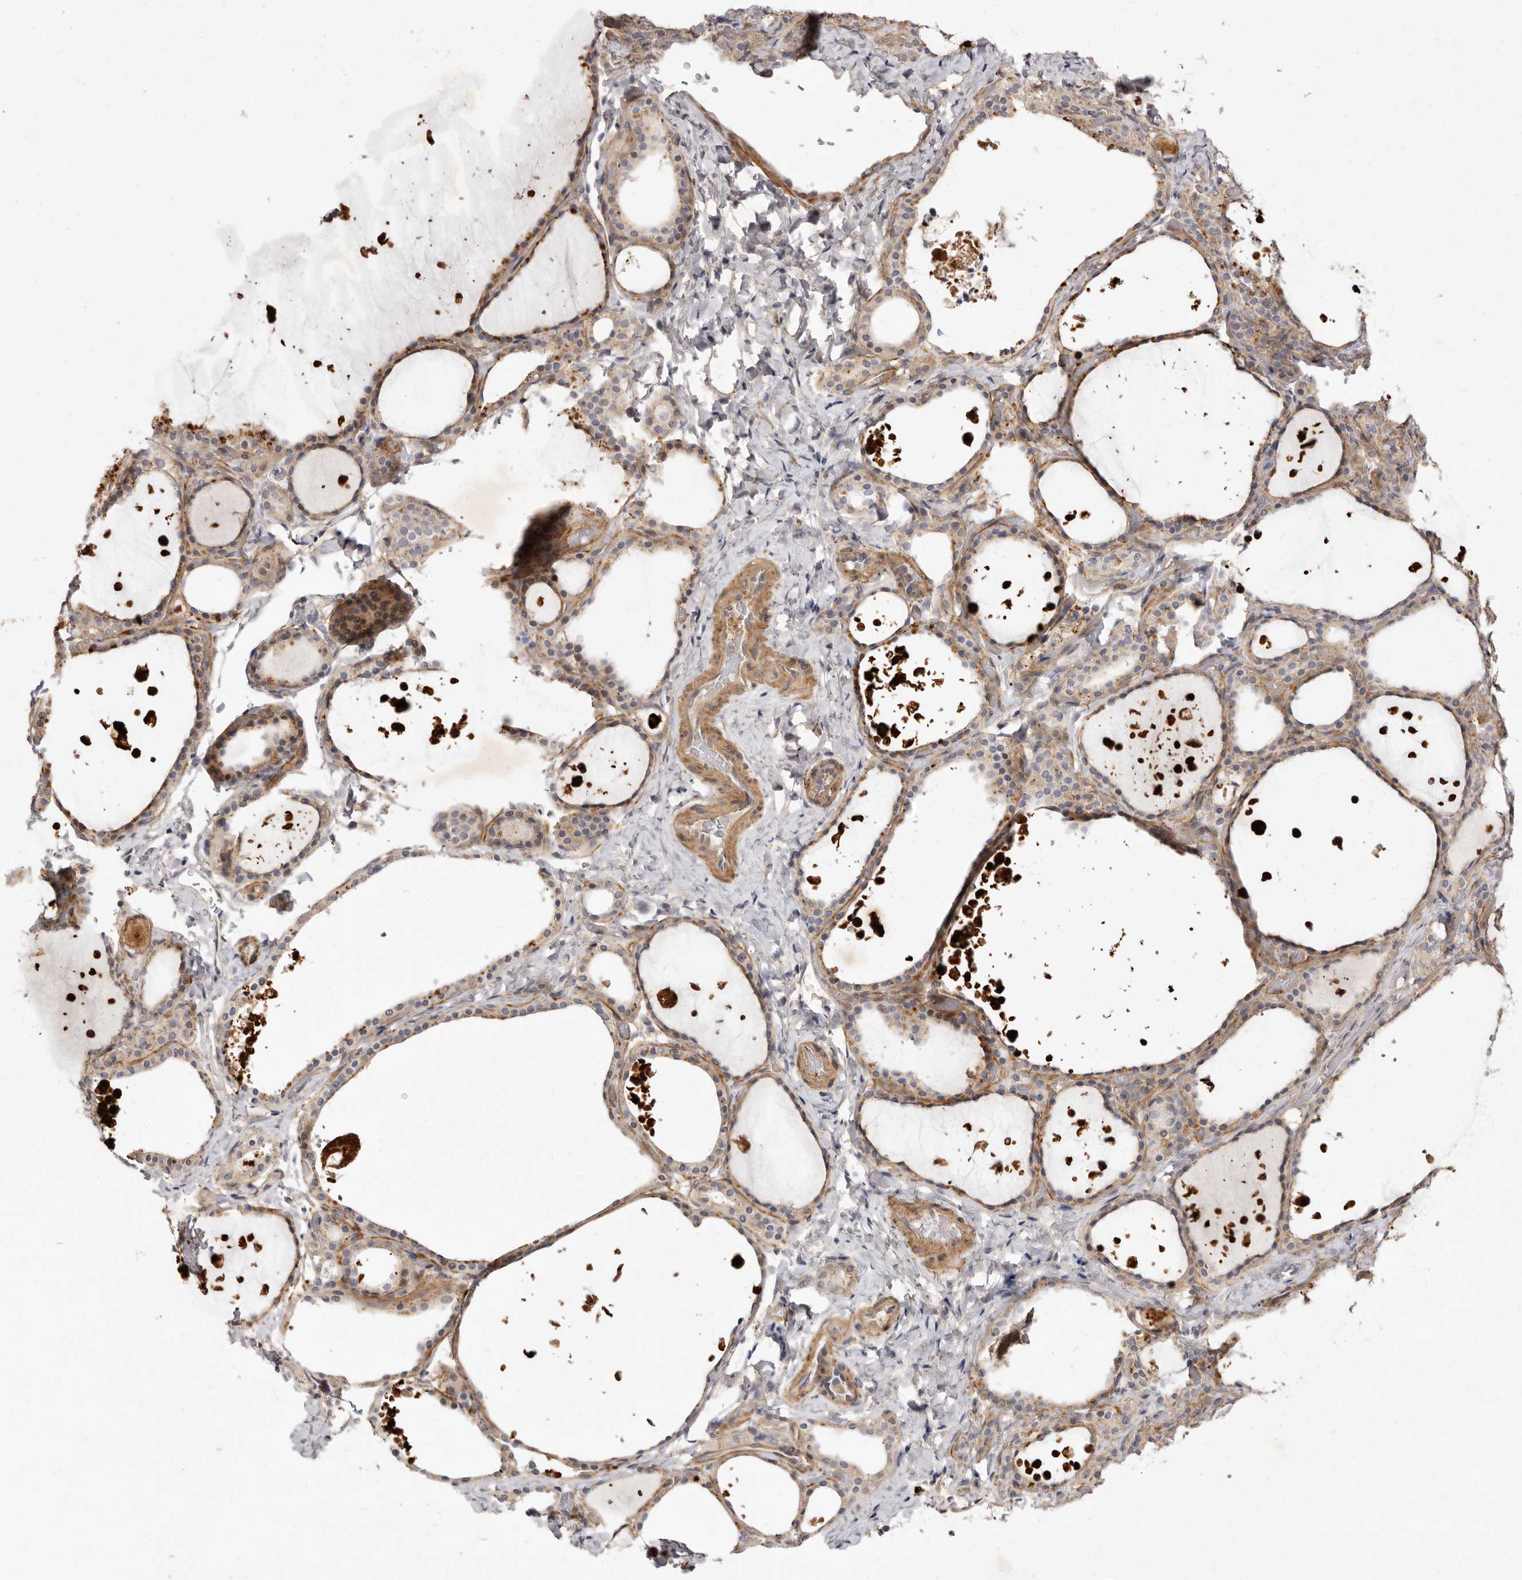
{"staining": {"intensity": "weak", "quantity": ">75%", "location": "cytoplasmic/membranous"}, "tissue": "thyroid gland", "cell_type": "Glandular cells", "image_type": "normal", "snomed": [{"axis": "morphology", "description": "Normal tissue, NOS"}, {"axis": "topography", "description": "Thyroid gland"}], "caption": "This histopathology image displays normal thyroid gland stained with IHC to label a protein in brown. The cytoplasmic/membranous of glandular cells show weak positivity for the protein. Nuclei are counter-stained blue.", "gene": "ADAMTS9", "patient": {"sex": "female", "age": 44}}